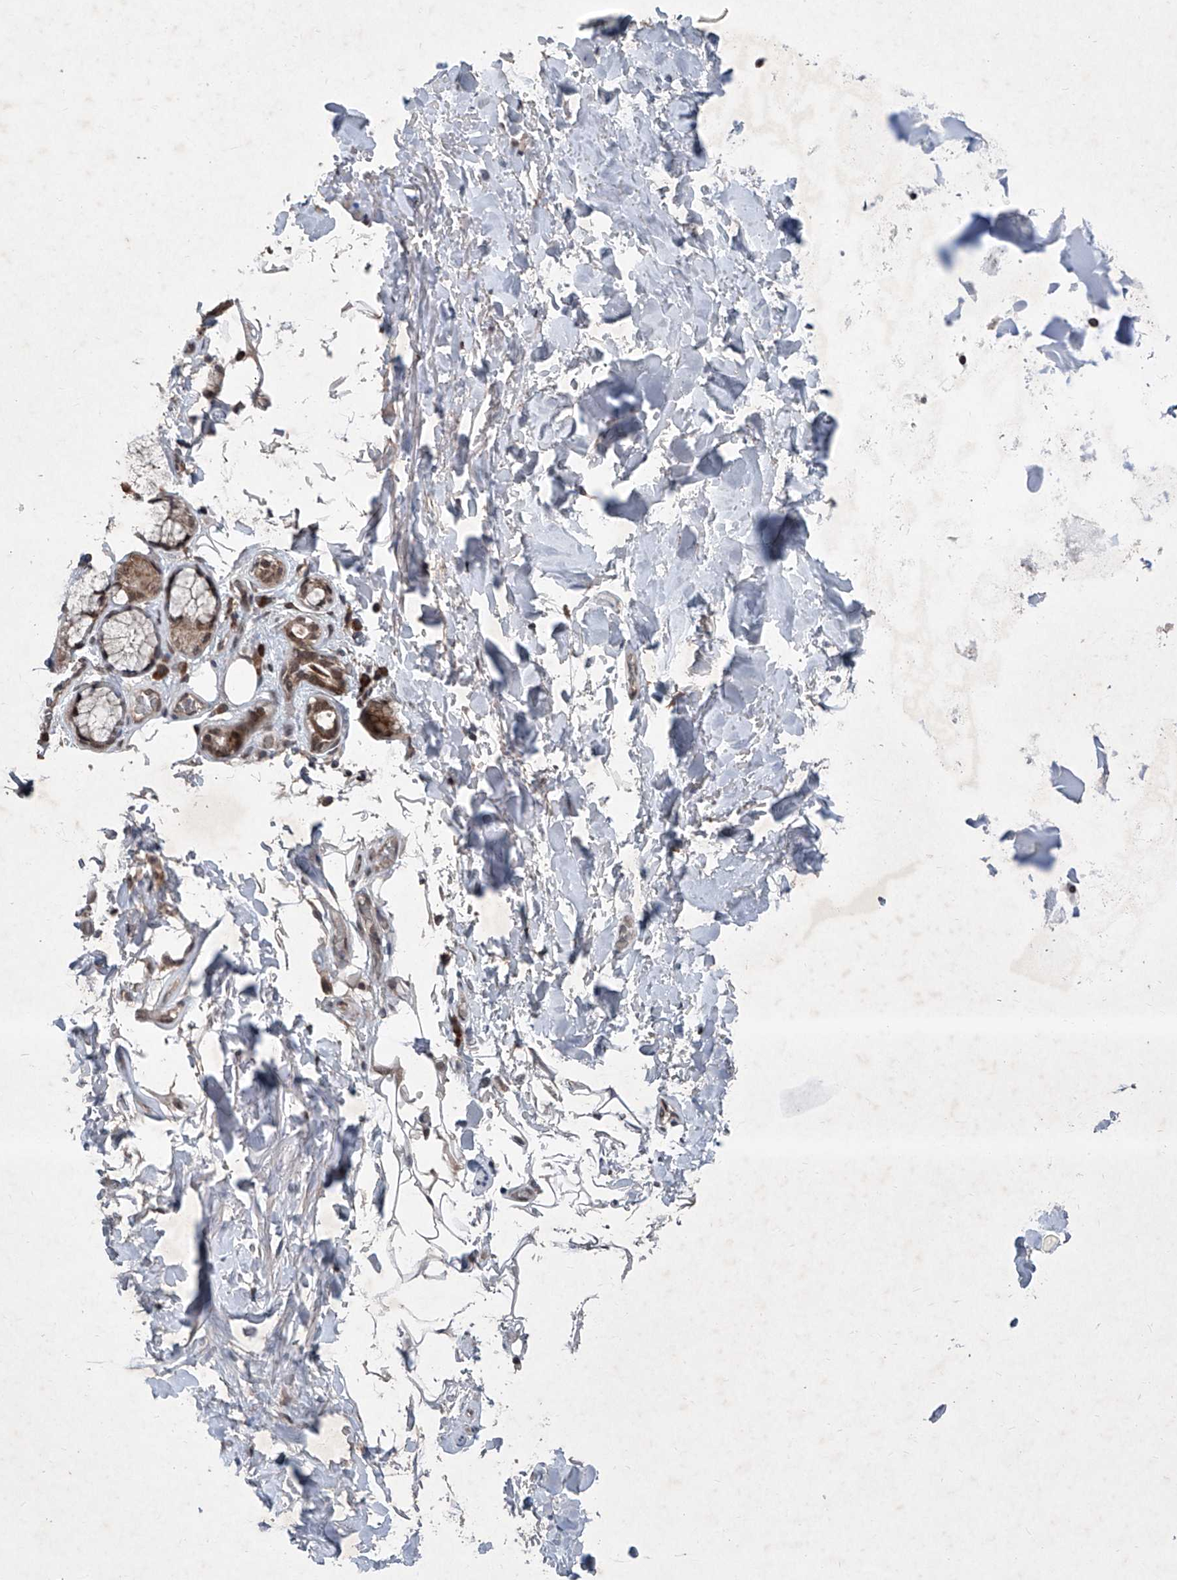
{"staining": {"intensity": "negative", "quantity": "none", "location": "none"}, "tissue": "adipose tissue", "cell_type": "Adipocytes", "image_type": "normal", "snomed": [{"axis": "morphology", "description": "Normal tissue, NOS"}, {"axis": "topography", "description": "Cartilage tissue"}], "caption": "There is no significant staining in adipocytes of adipose tissue. Brightfield microscopy of IHC stained with DAB (3,3'-diaminobenzidine) (brown) and hematoxylin (blue), captured at high magnification.", "gene": "COA7", "patient": {"sex": "female", "age": 63}}